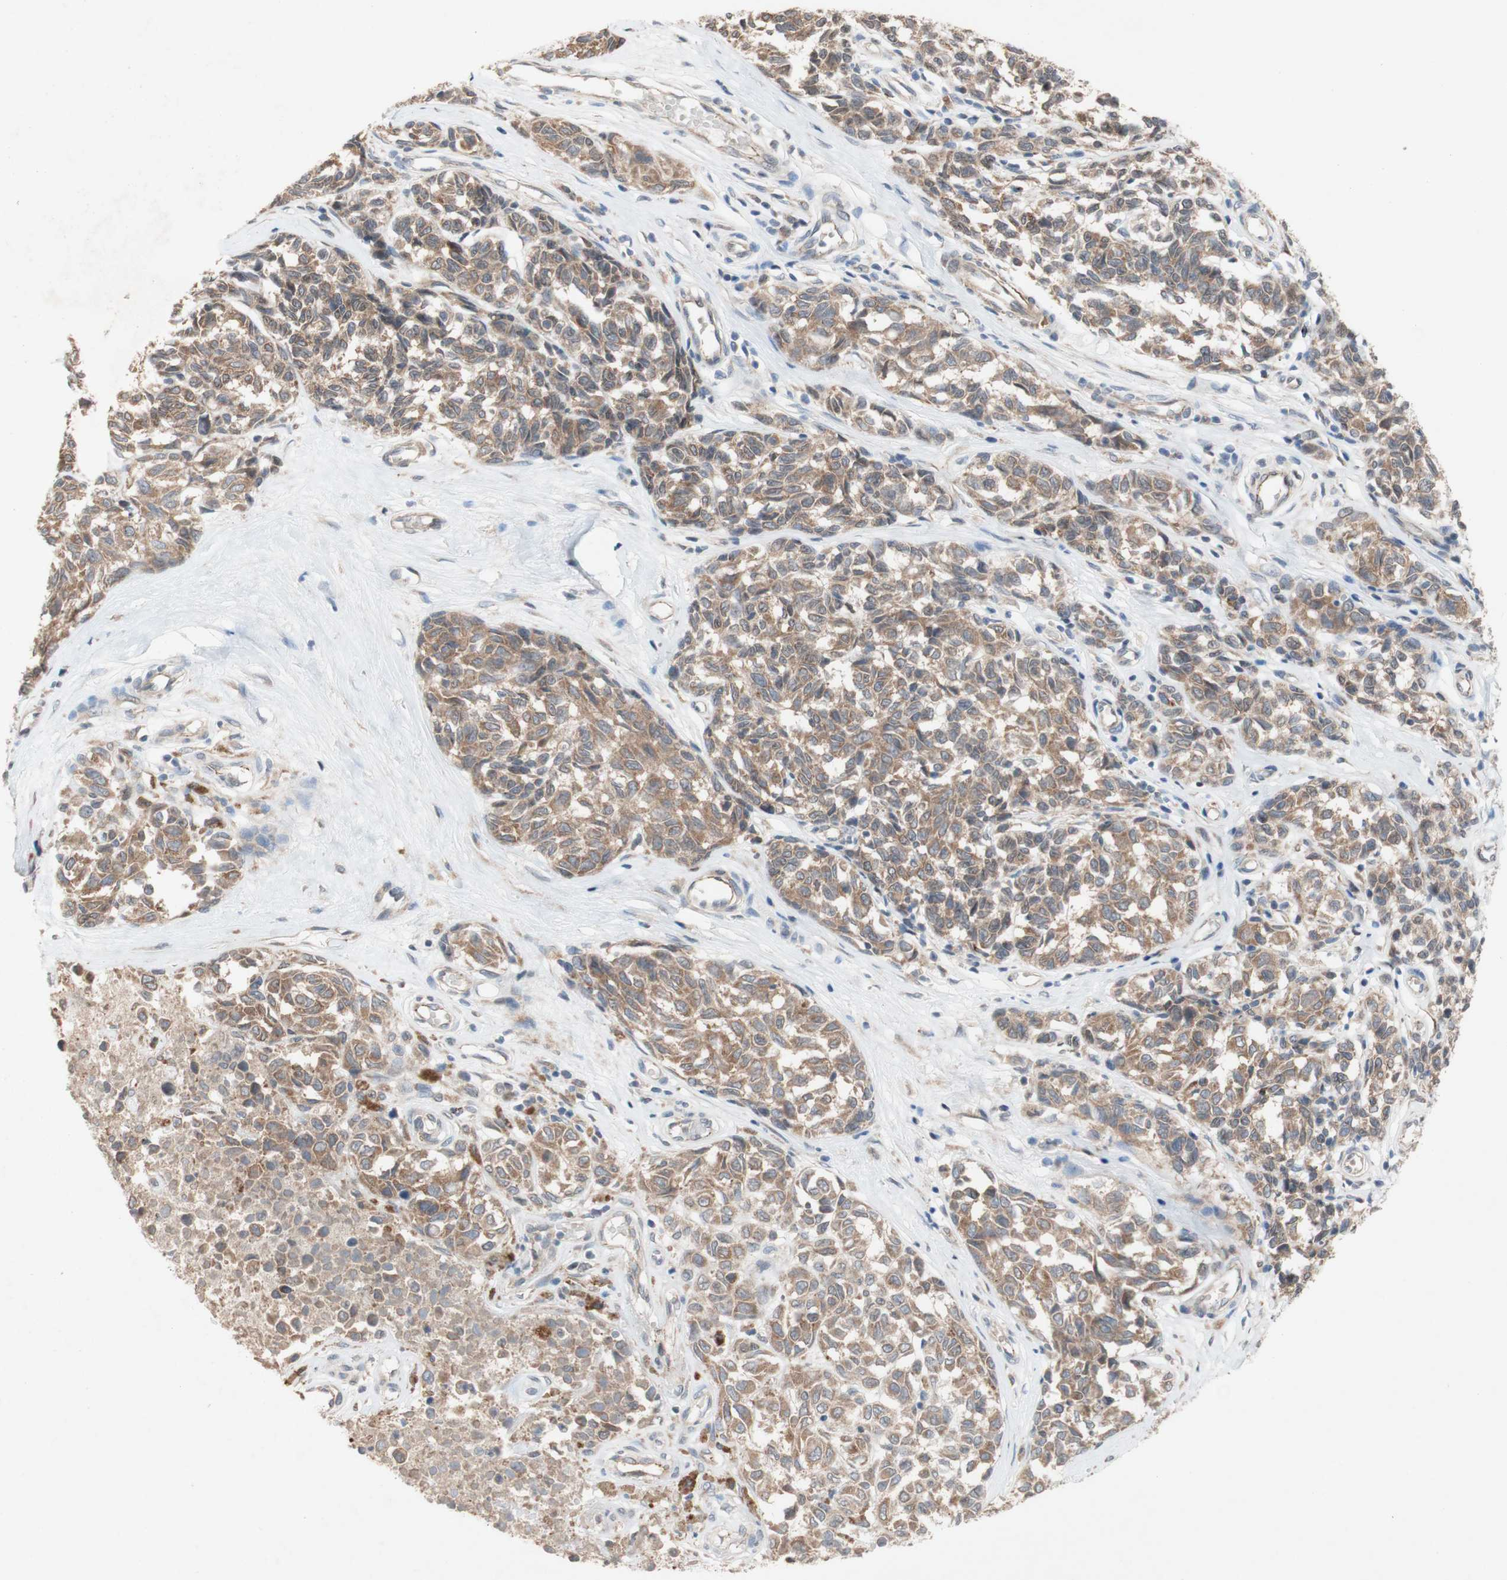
{"staining": {"intensity": "moderate", "quantity": ">75%", "location": "cytoplasmic/membranous"}, "tissue": "melanoma", "cell_type": "Tumor cells", "image_type": "cancer", "snomed": [{"axis": "morphology", "description": "Malignant melanoma, NOS"}, {"axis": "topography", "description": "Skin"}], "caption": "Immunohistochemistry histopathology image of melanoma stained for a protein (brown), which demonstrates medium levels of moderate cytoplasmic/membranous positivity in approximately >75% of tumor cells.", "gene": "PDGFB", "patient": {"sex": "female", "age": 64}}